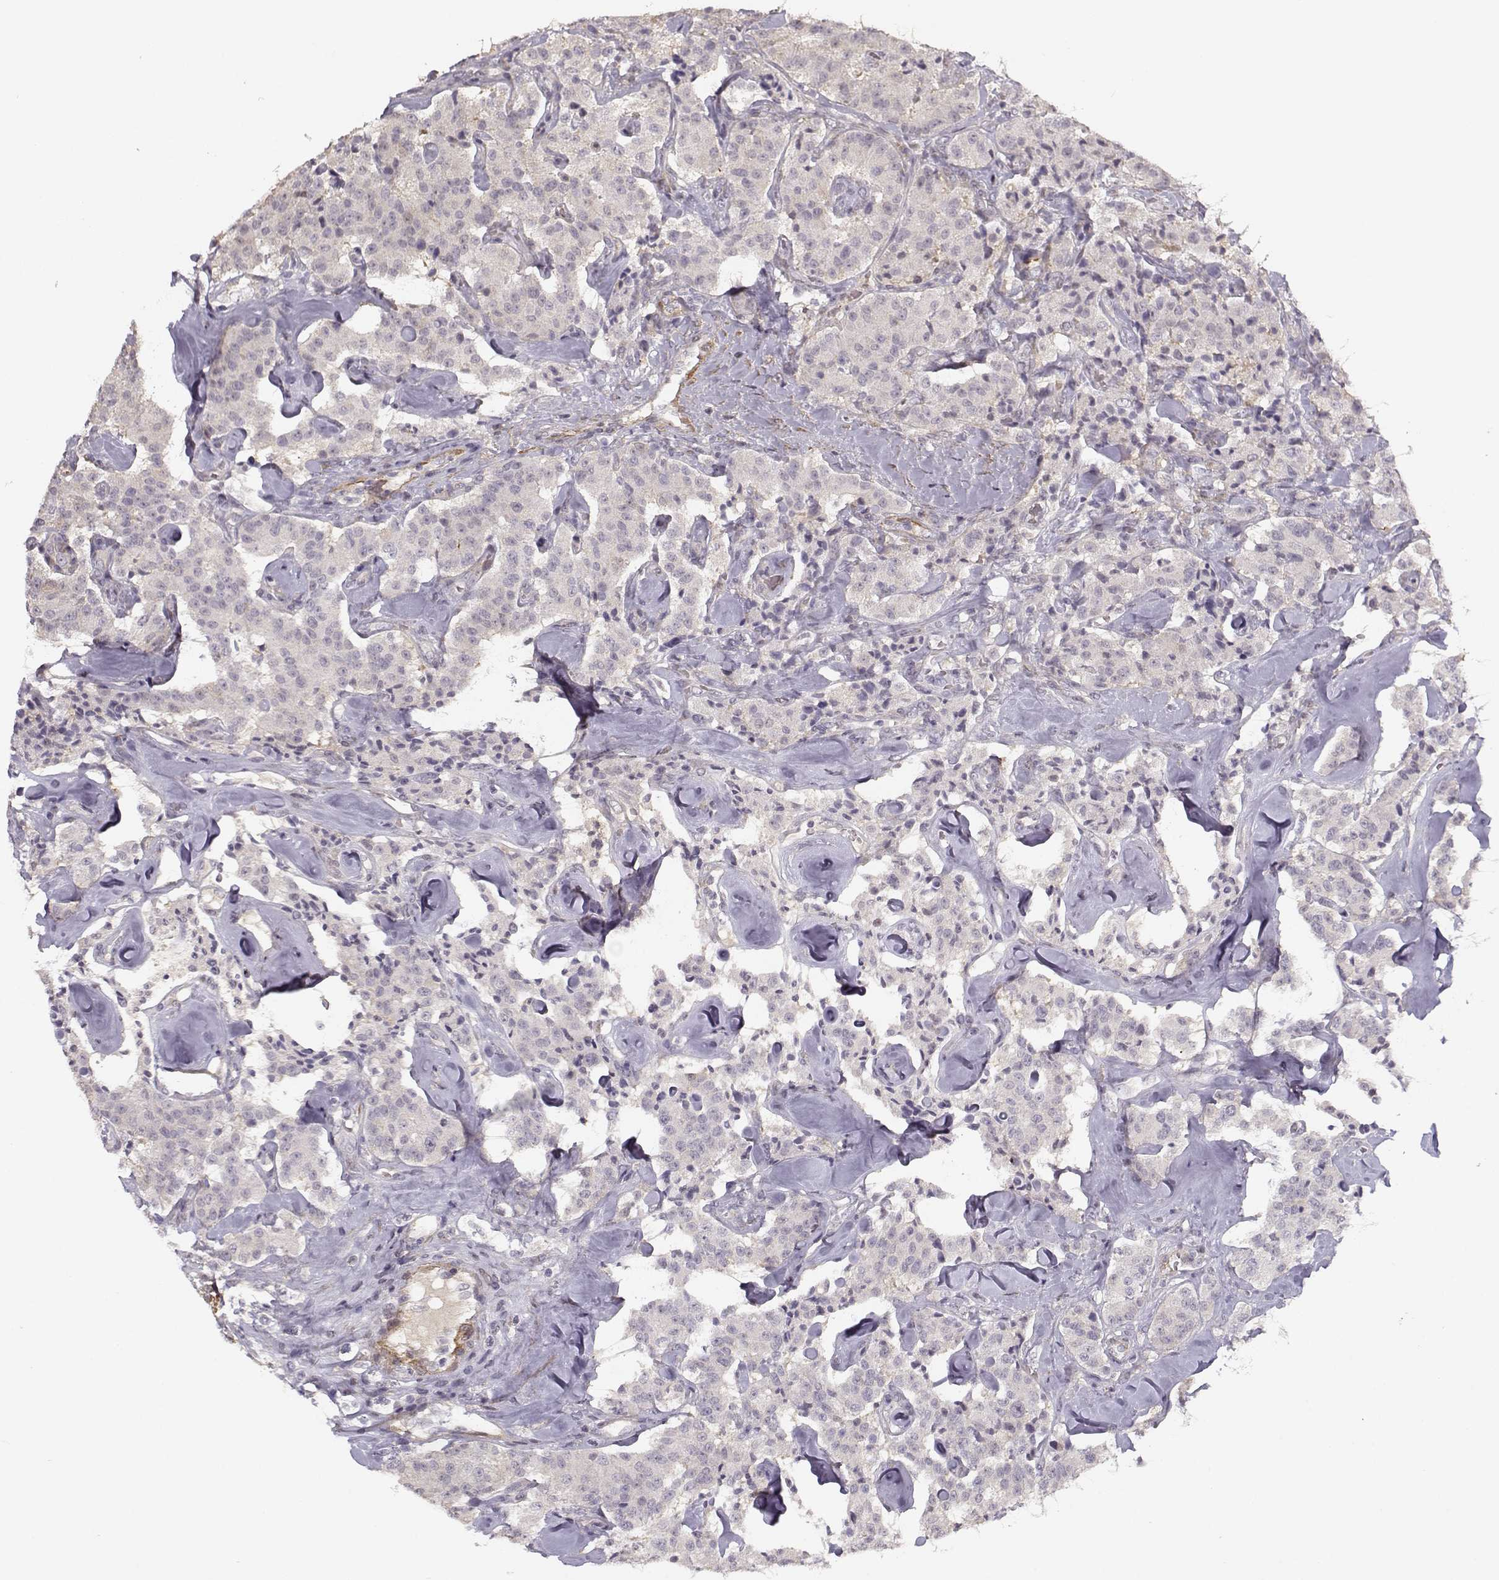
{"staining": {"intensity": "negative", "quantity": "none", "location": "none"}, "tissue": "carcinoid", "cell_type": "Tumor cells", "image_type": "cancer", "snomed": [{"axis": "morphology", "description": "Carcinoid, malignant, NOS"}, {"axis": "topography", "description": "Pancreas"}], "caption": "Carcinoid (malignant) was stained to show a protein in brown. There is no significant positivity in tumor cells.", "gene": "RGS9BP", "patient": {"sex": "male", "age": 41}}